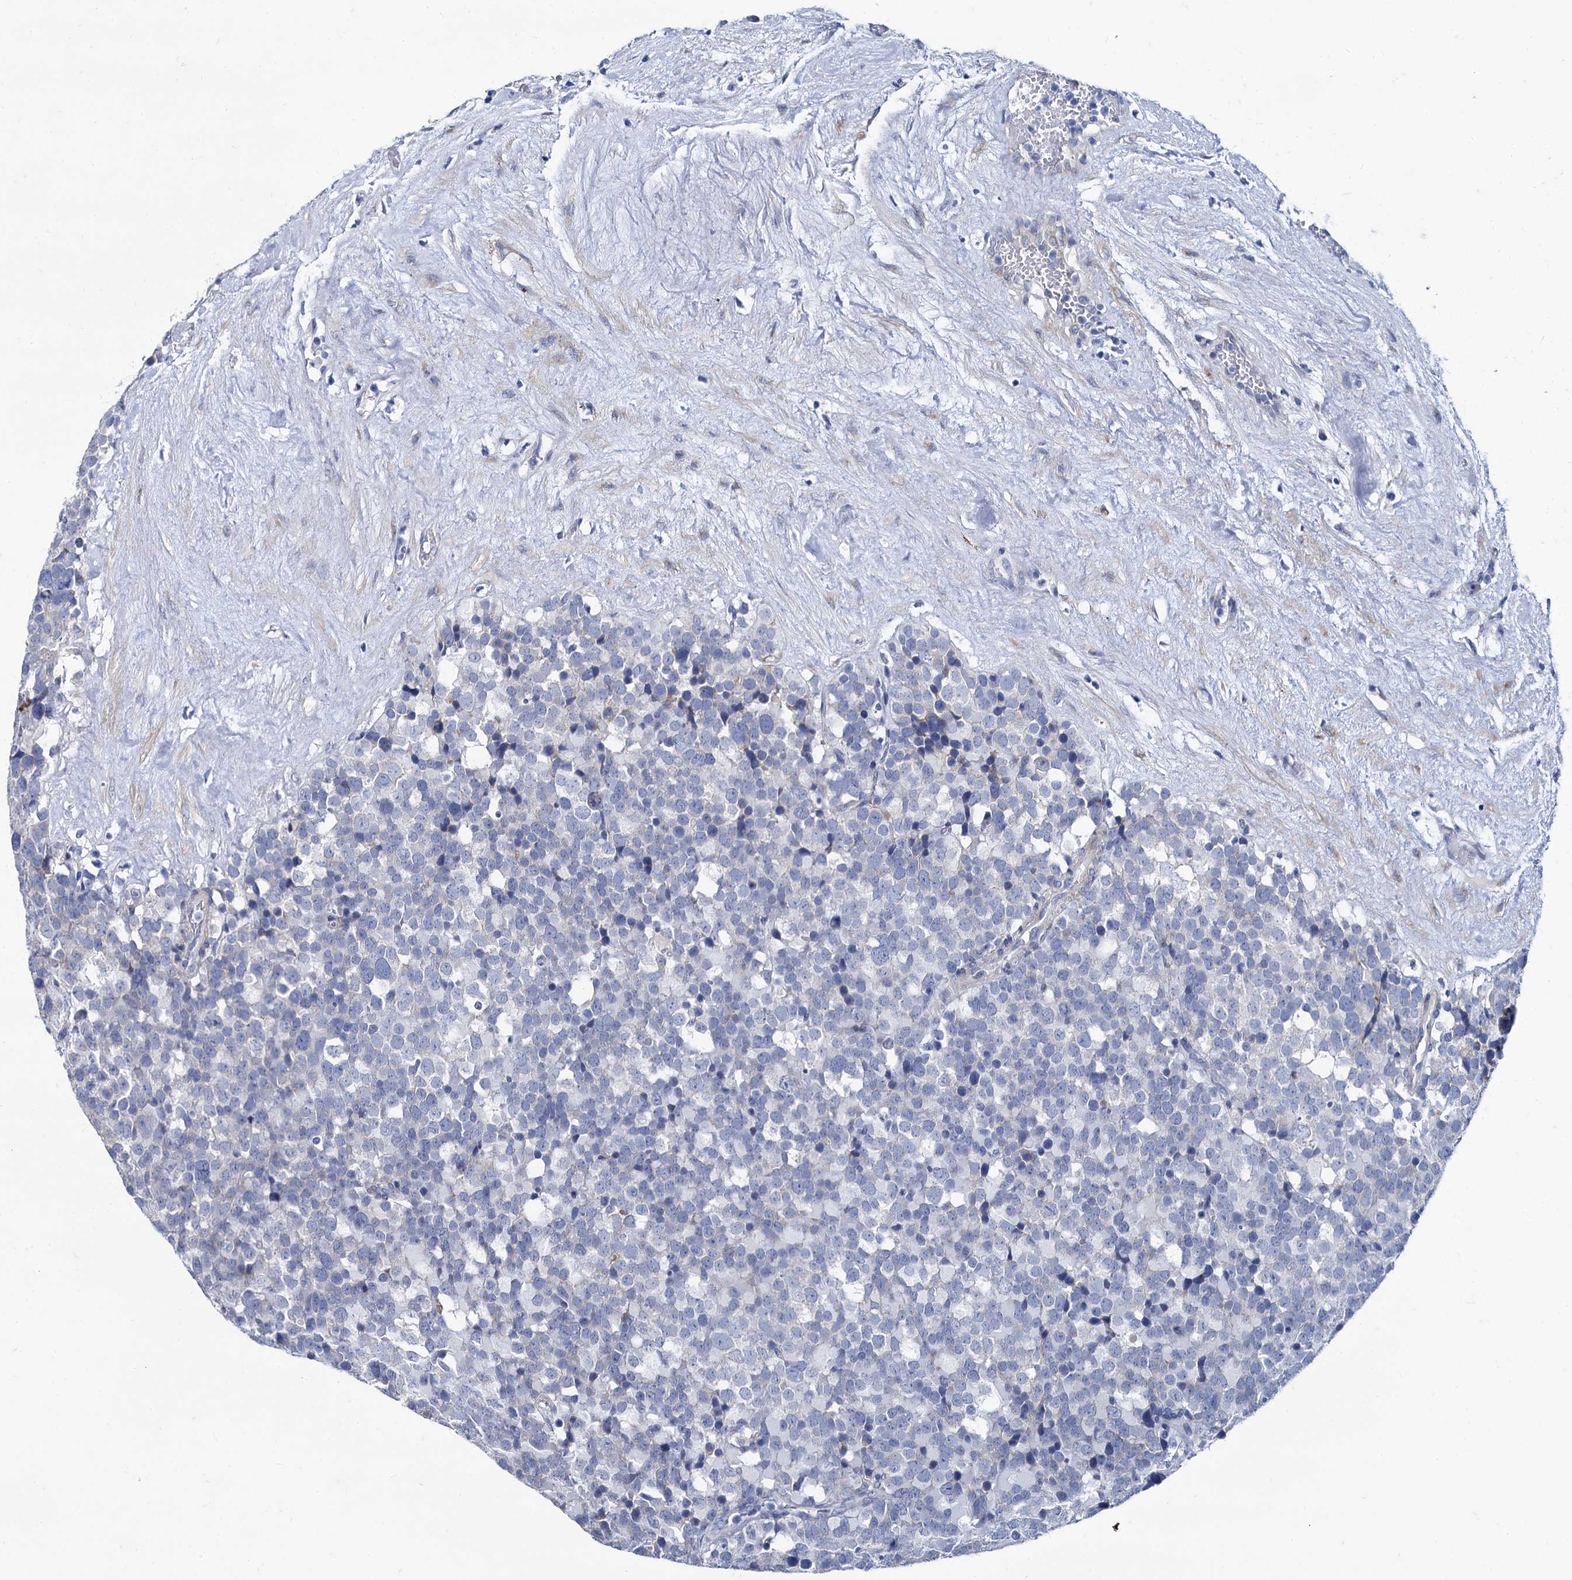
{"staining": {"intensity": "negative", "quantity": "none", "location": "none"}, "tissue": "testis cancer", "cell_type": "Tumor cells", "image_type": "cancer", "snomed": [{"axis": "morphology", "description": "Seminoma, NOS"}, {"axis": "topography", "description": "Testis"}], "caption": "Micrograph shows no significant protein expression in tumor cells of testis cancer. (Stains: DAB (3,3'-diaminobenzidine) immunohistochemistry (IHC) with hematoxylin counter stain, Microscopy: brightfield microscopy at high magnification).", "gene": "FOXR2", "patient": {"sex": "male", "age": 71}}